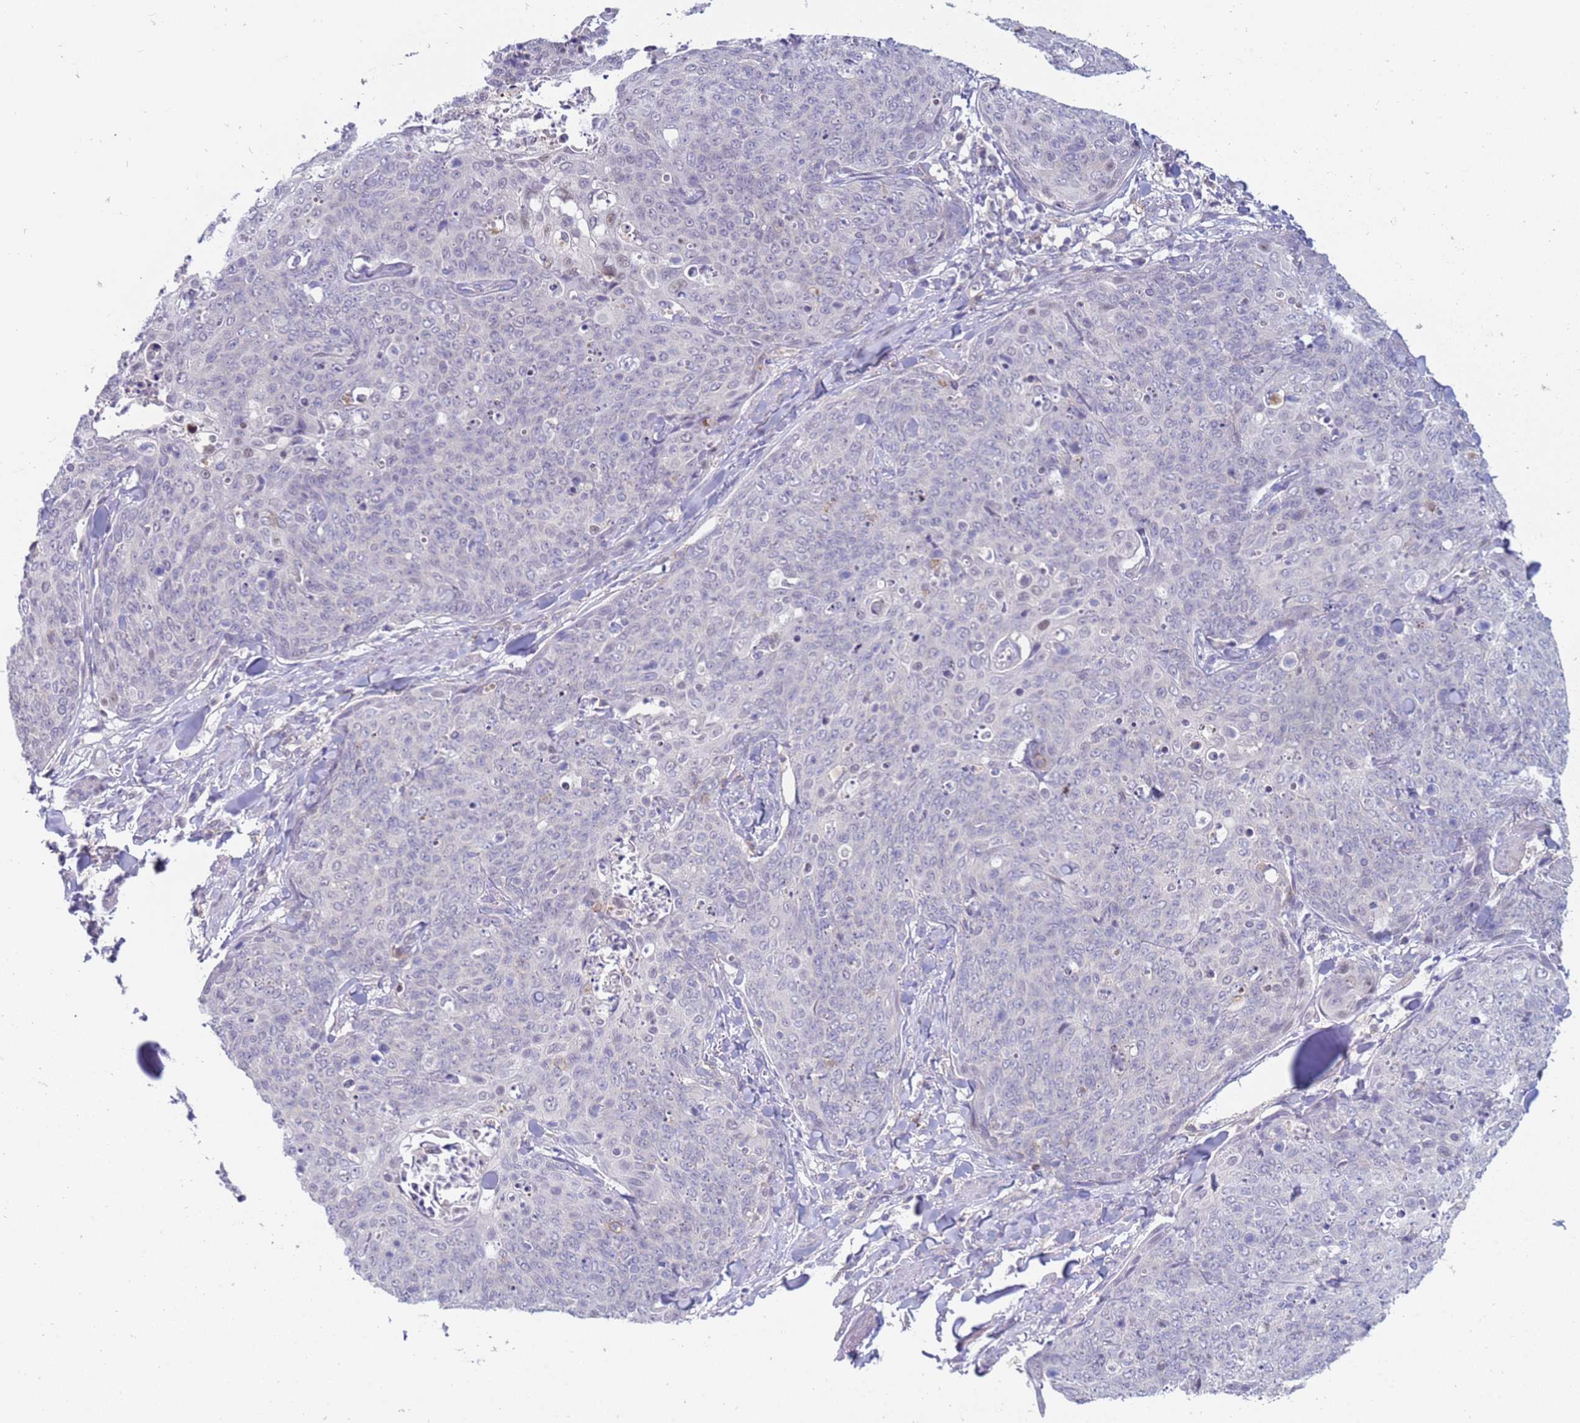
{"staining": {"intensity": "negative", "quantity": "none", "location": "none"}, "tissue": "skin cancer", "cell_type": "Tumor cells", "image_type": "cancer", "snomed": [{"axis": "morphology", "description": "Squamous cell carcinoma, NOS"}, {"axis": "topography", "description": "Skin"}, {"axis": "topography", "description": "Vulva"}], "caption": "Human squamous cell carcinoma (skin) stained for a protein using IHC demonstrates no staining in tumor cells.", "gene": "STK25", "patient": {"sex": "female", "age": 85}}